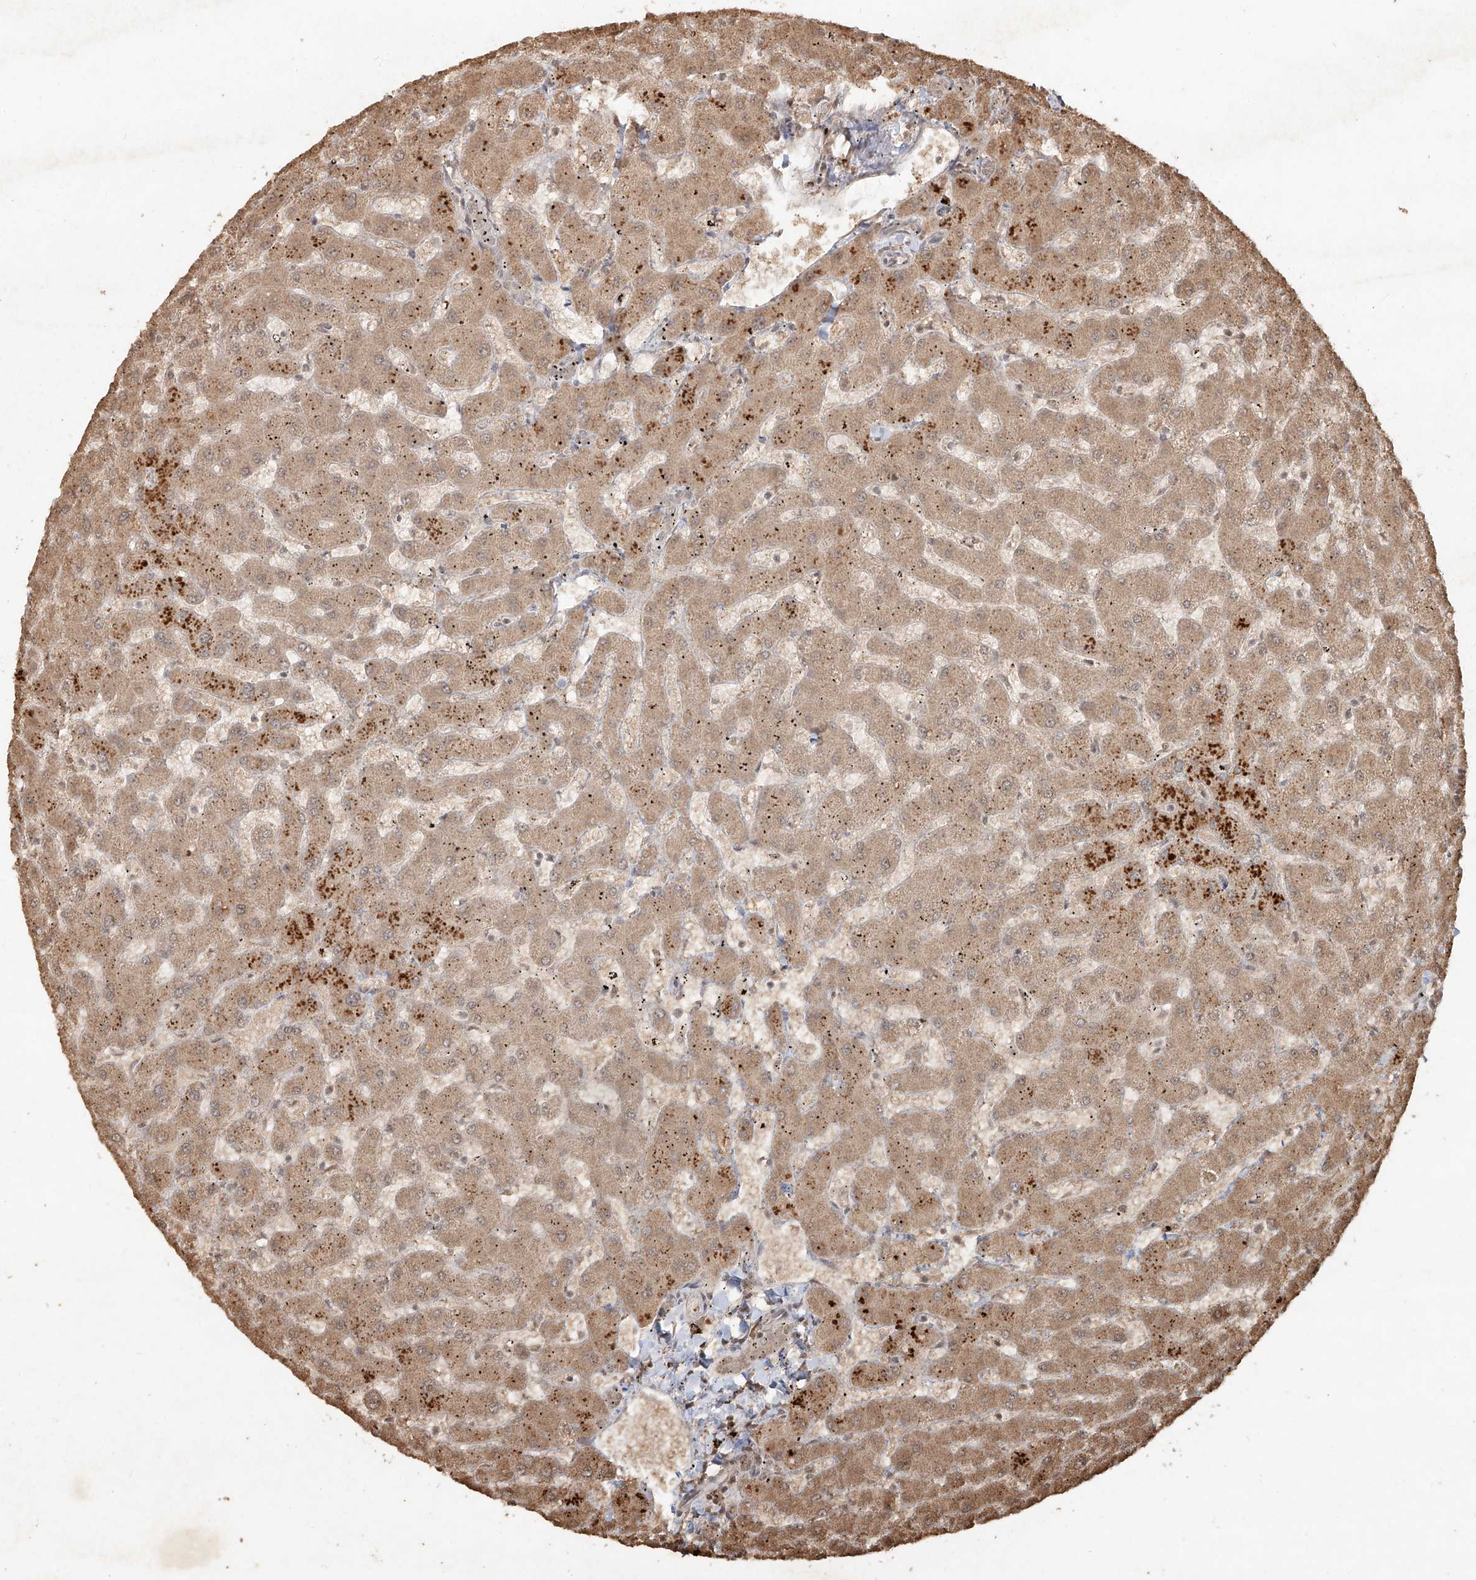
{"staining": {"intensity": "weak", "quantity": ">75%", "location": "cytoplasmic/membranous,nuclear"}, "tissue": "liver", "cell_type": "Cholangiocytes", "image_type": "normal", "snomed": [{"axis": "morphology", "description": "Normal tissue, NOS"}, {"axis": "topography", "description": "Liver"}], "caption": "The micrograph reveals a brown stain indicating the presence of a protein in the cytoplasmic/membranous,nuclear of cholangiocytes in liver.", "gene": "UBE2K", "patient": {"sex": "female", "age": 63}}